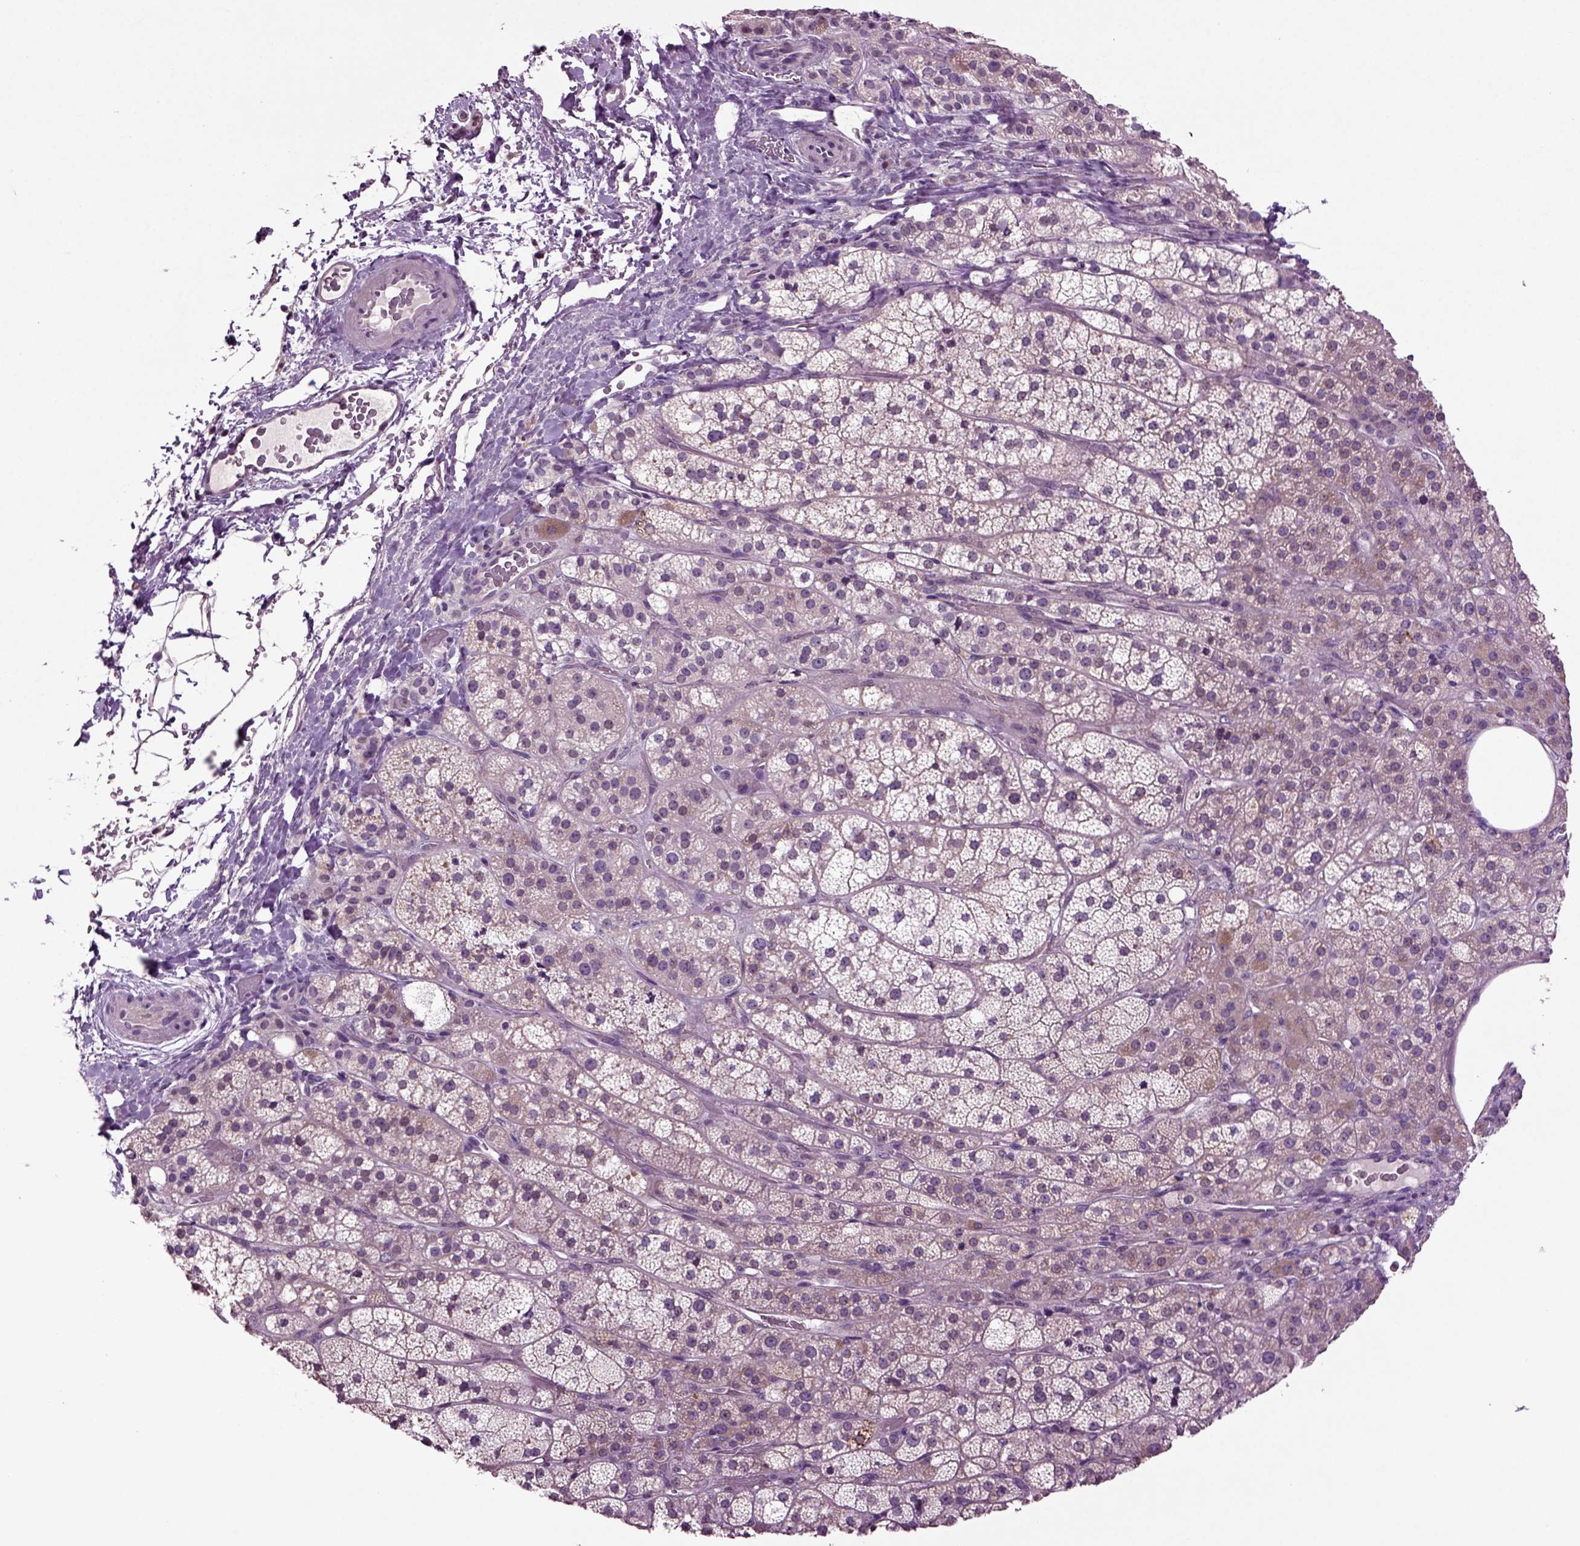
{"staining": {"intensity": "moderate", "quantity": "<25%", "location": "cytoplasmic/membranous"}, "tissue": "adrenal gland", "cell_type": "Glandular cells", "image_type": "normal", "snomed": [{"axis": "morphology", "description": "Normal tissue, NOS"}, {"axis": "topography", "description": "Adrenal gland"}], "caption": "This histopathology image exhibits IHC staining of benign human adrenal gland, with low moderate cytoplasmic/membranous expression in approximately <25% of glandular cells.", "gene": "SLC17A6", "patient": {"sex": "female", "age": 60}}